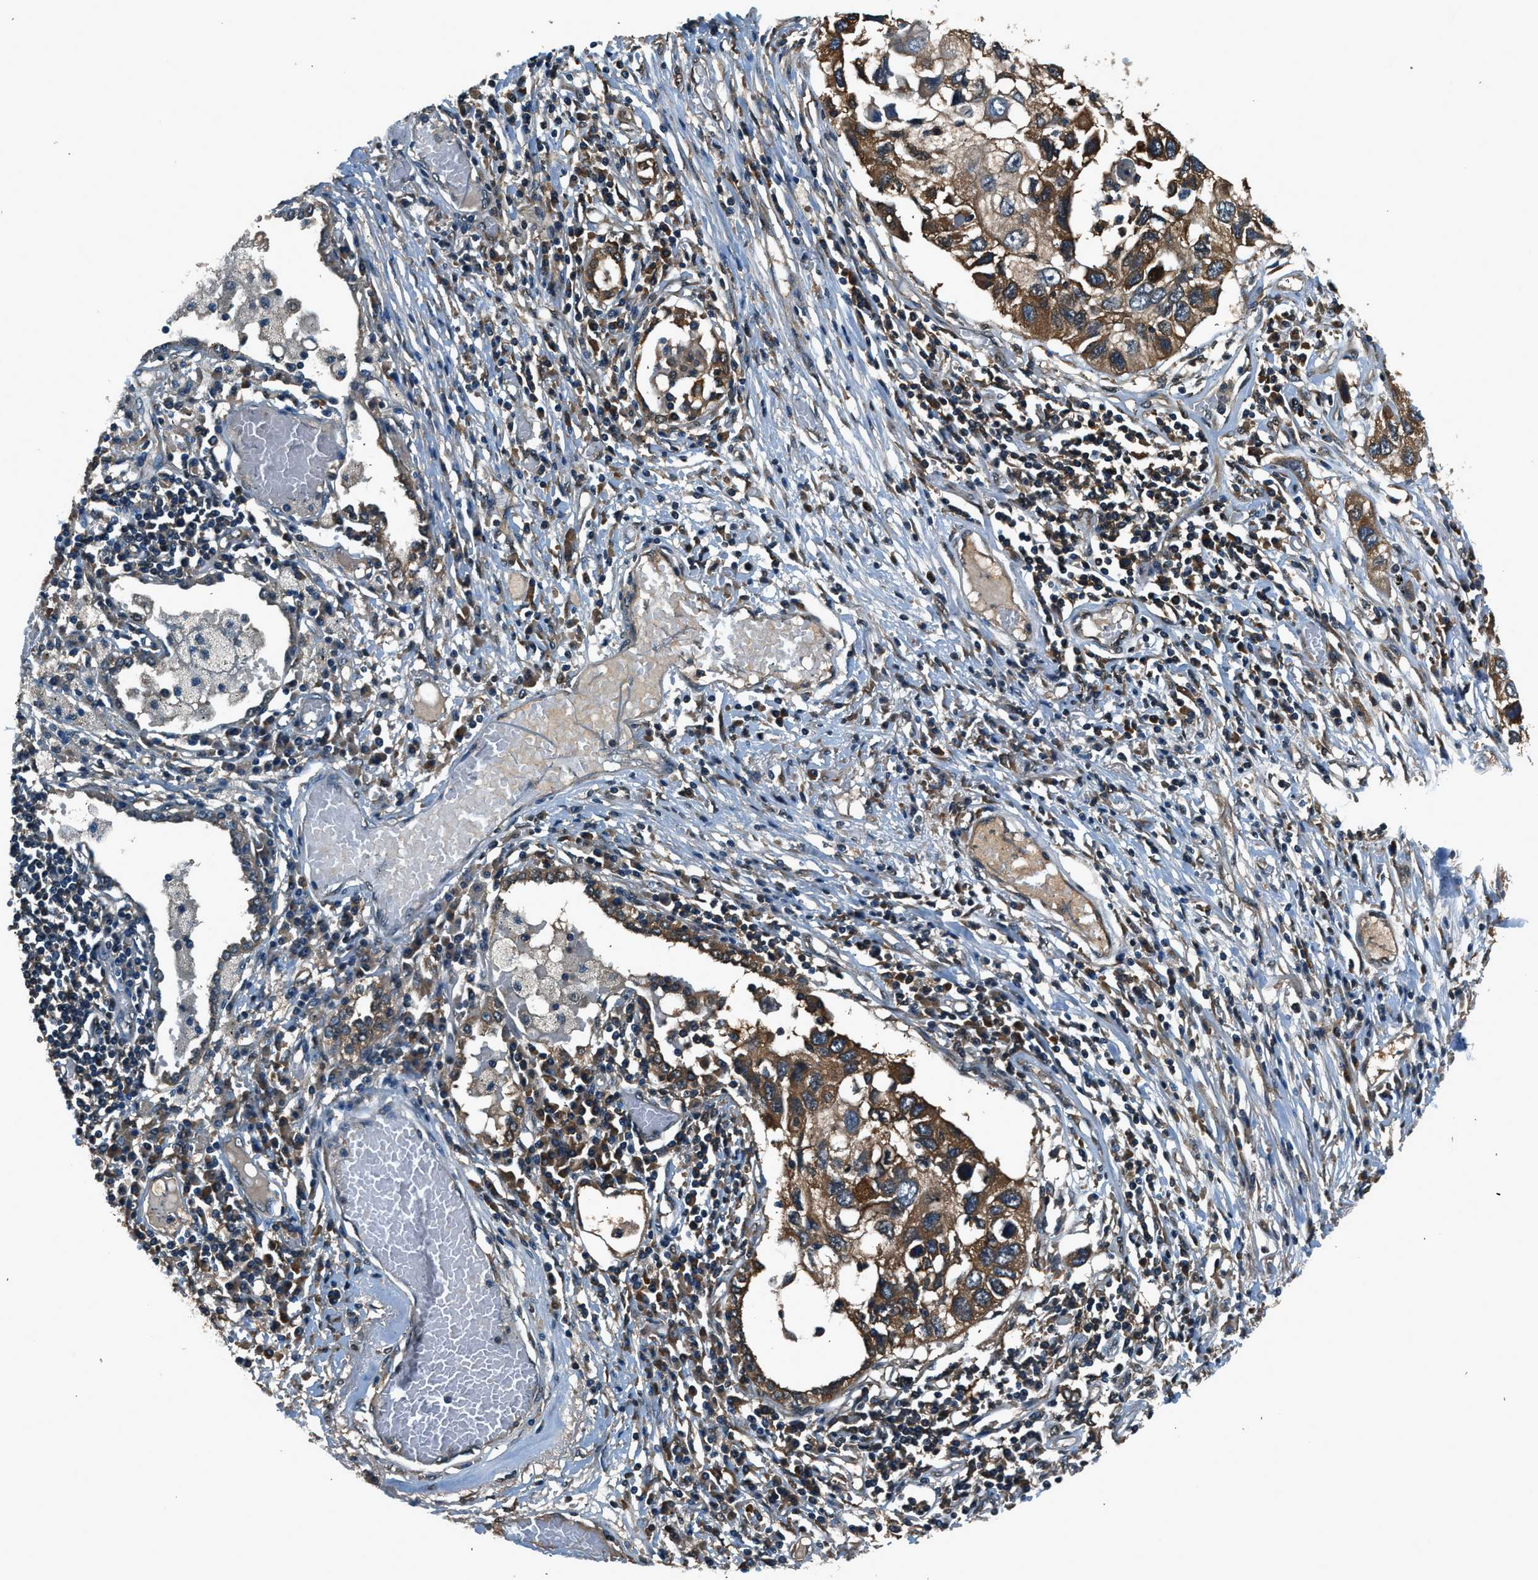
{"staining": {"intensity": "moderate", "quantity": ">75%", "location": "cytoplasmic/membranous"}, "tissue": "lung cancer", "cell_type": "Tumor cells", "image_type": "cancer", "snomed": [{"axis": "morphology", "description": "Squamous cell carcinoma, NOS"}, {"axis": "topography", "description": "Lung"}], "caption": "This is an image of IHC staining of squamous cell carcinoma (lung), which shows moderate positivity in the cytoplasmic/membranous of tumor cells.", "gene": "ARFGAP2", "patient": {"sex": "male", "age": 71}}